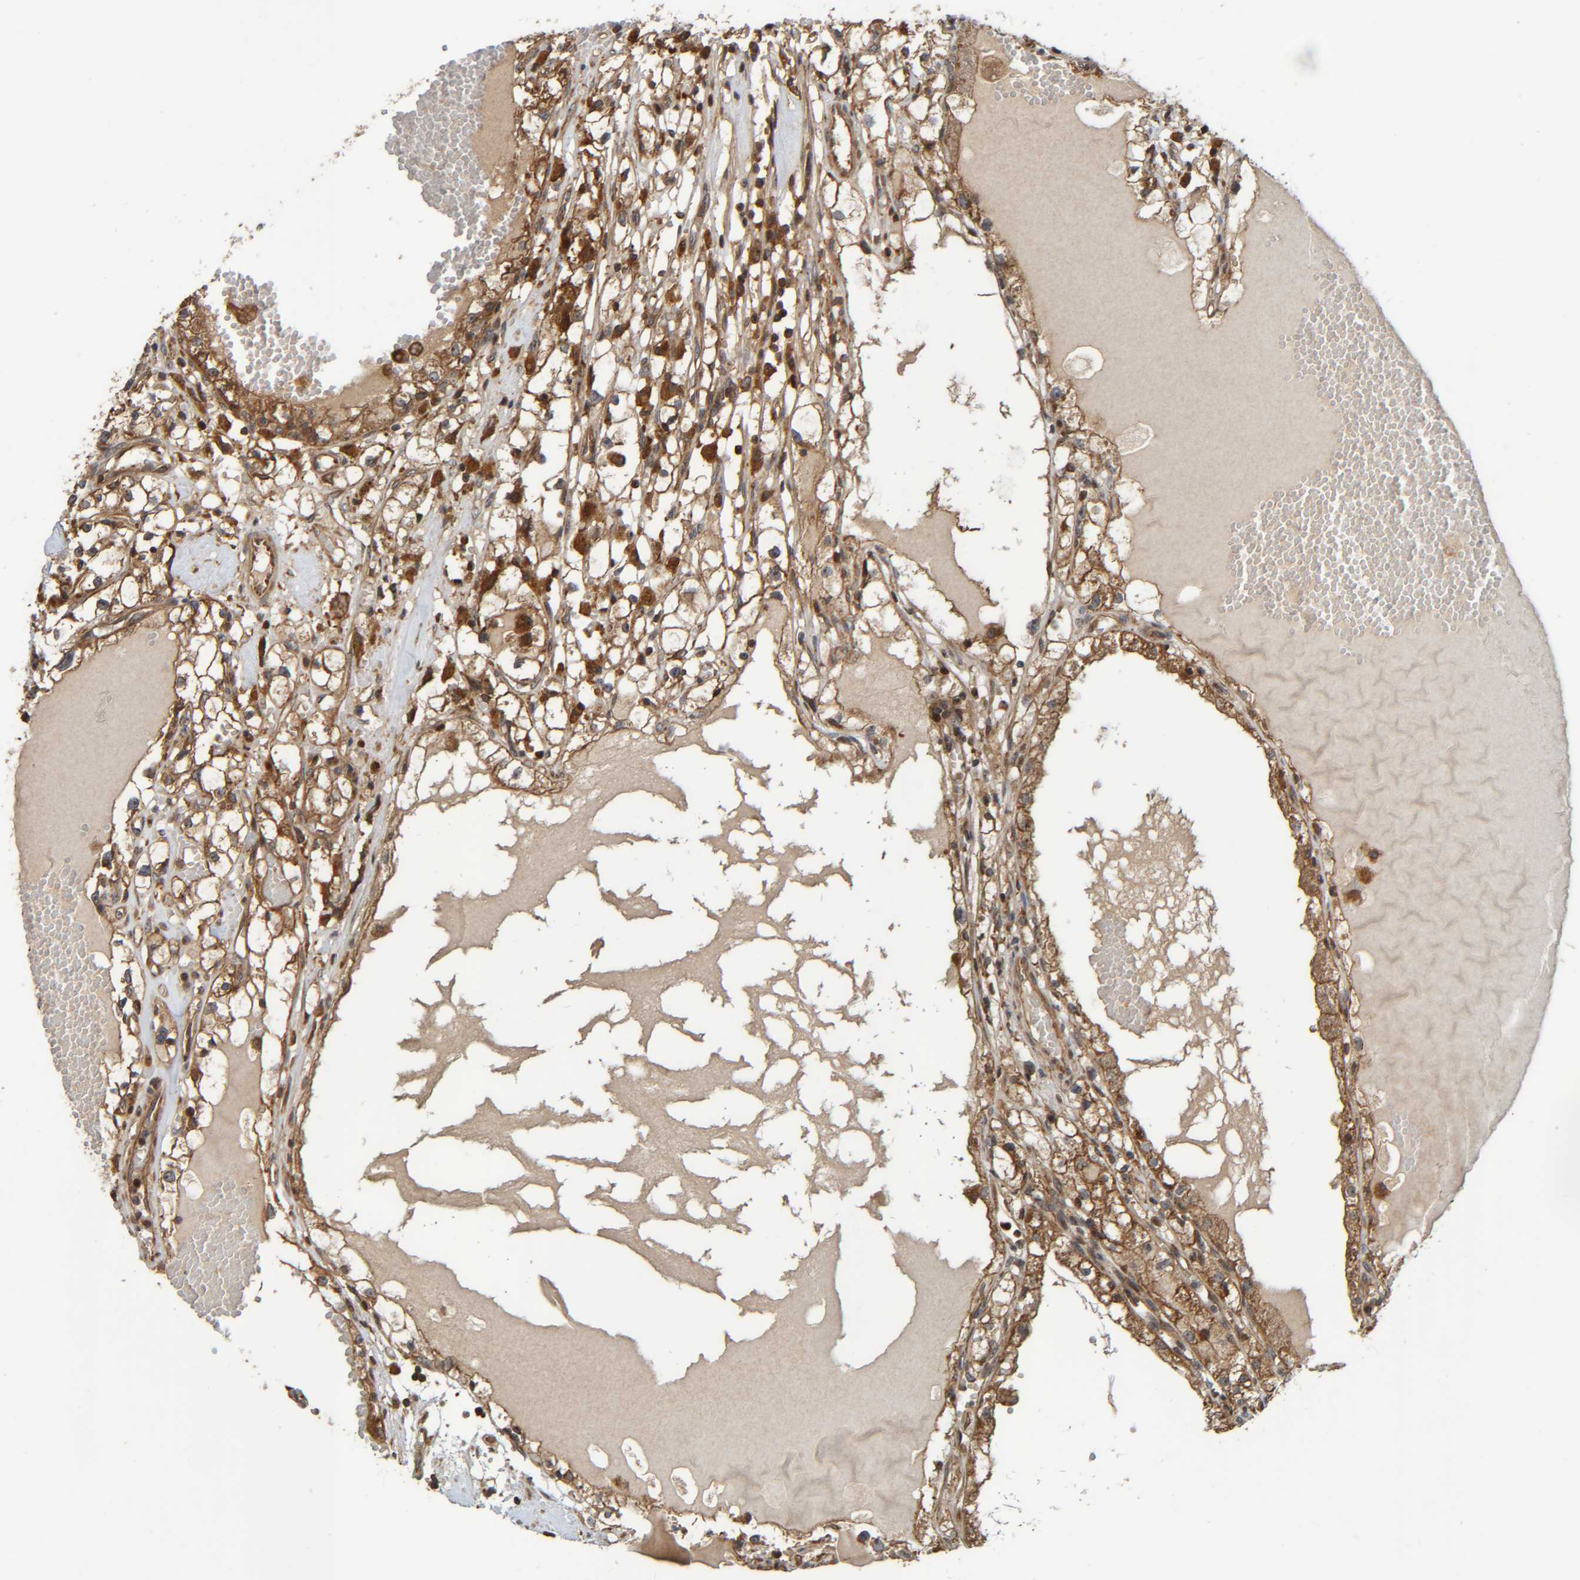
{"staining": {"intensity": "moderate", "quantity": ">75%", "location": "cytoplasmic/membranous"}, "tissue": "renal cancer", "cell_type": "Tumor cells", "image_type": "cancer", "snomed": [{"axis": "morphology", "description": "Adenocarcinoma, NOS"}, {"axis": "topography", "description": "Kidney"}], "caption": "IHC of renal adenocarcinoma displays medium levels of moderate cytoplasmic/membranous staining in approximately >75% of tumor cells. (DAB (3,3'-diaminobenzidine) IHC with brightfield microscopy, high magnification).", "gene": "CCDC57", "patient": {"sex": "male", "age": 56}}